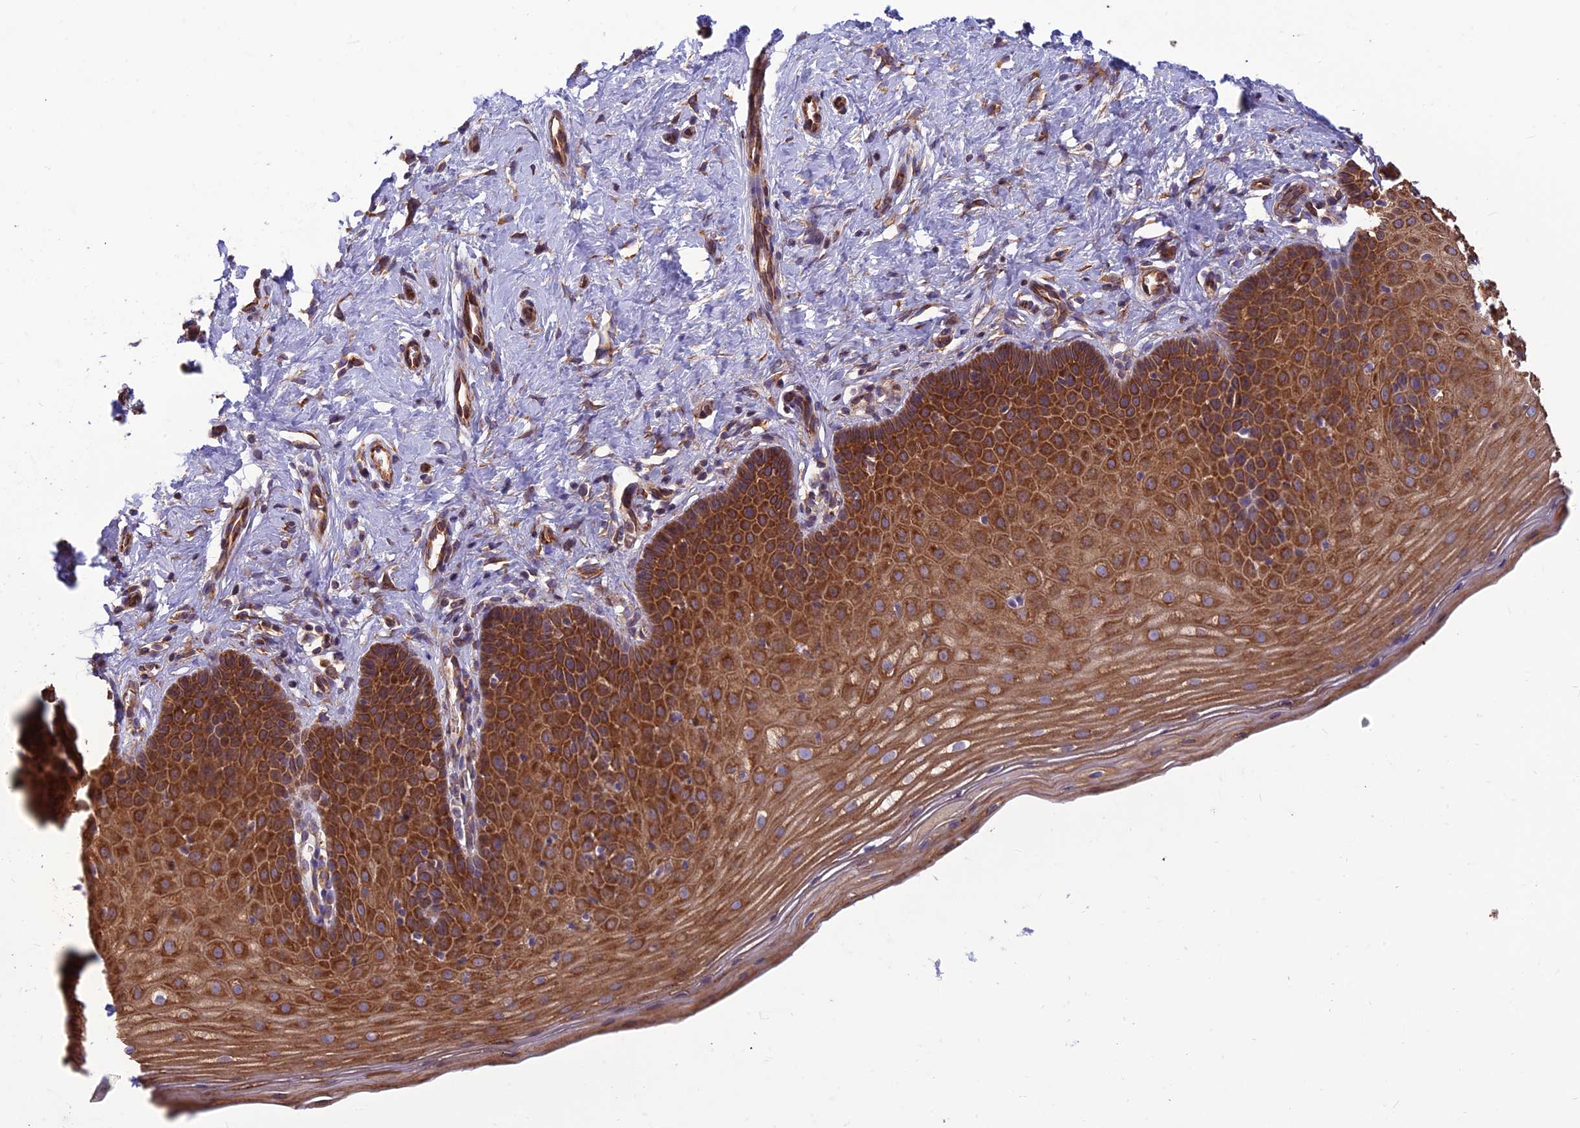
{"staining": {"intensity": "weak", "quantity": ">75%", "location": "cytoplasmic/membranous"}, "tissue": "cervix", "cell_type": "Glandular cells", "image_type": "normal", "snomed": [{"axis": "morphology", "description": "Normal tissue, NOS"}, {"axis": "topography", "description": "Cervix"}], "caption": "Brown immunohistochemical staining in normal human cervix displays weak cytoplasmic/membranous expression in approximately >75% of glandular cells. (Stains: DAB in brown, nuclei in blue, Microscopy: brightfield microscopy at high magnification).", "gene": "RPL17", "patient": {"sex": "female", "age": 36}}